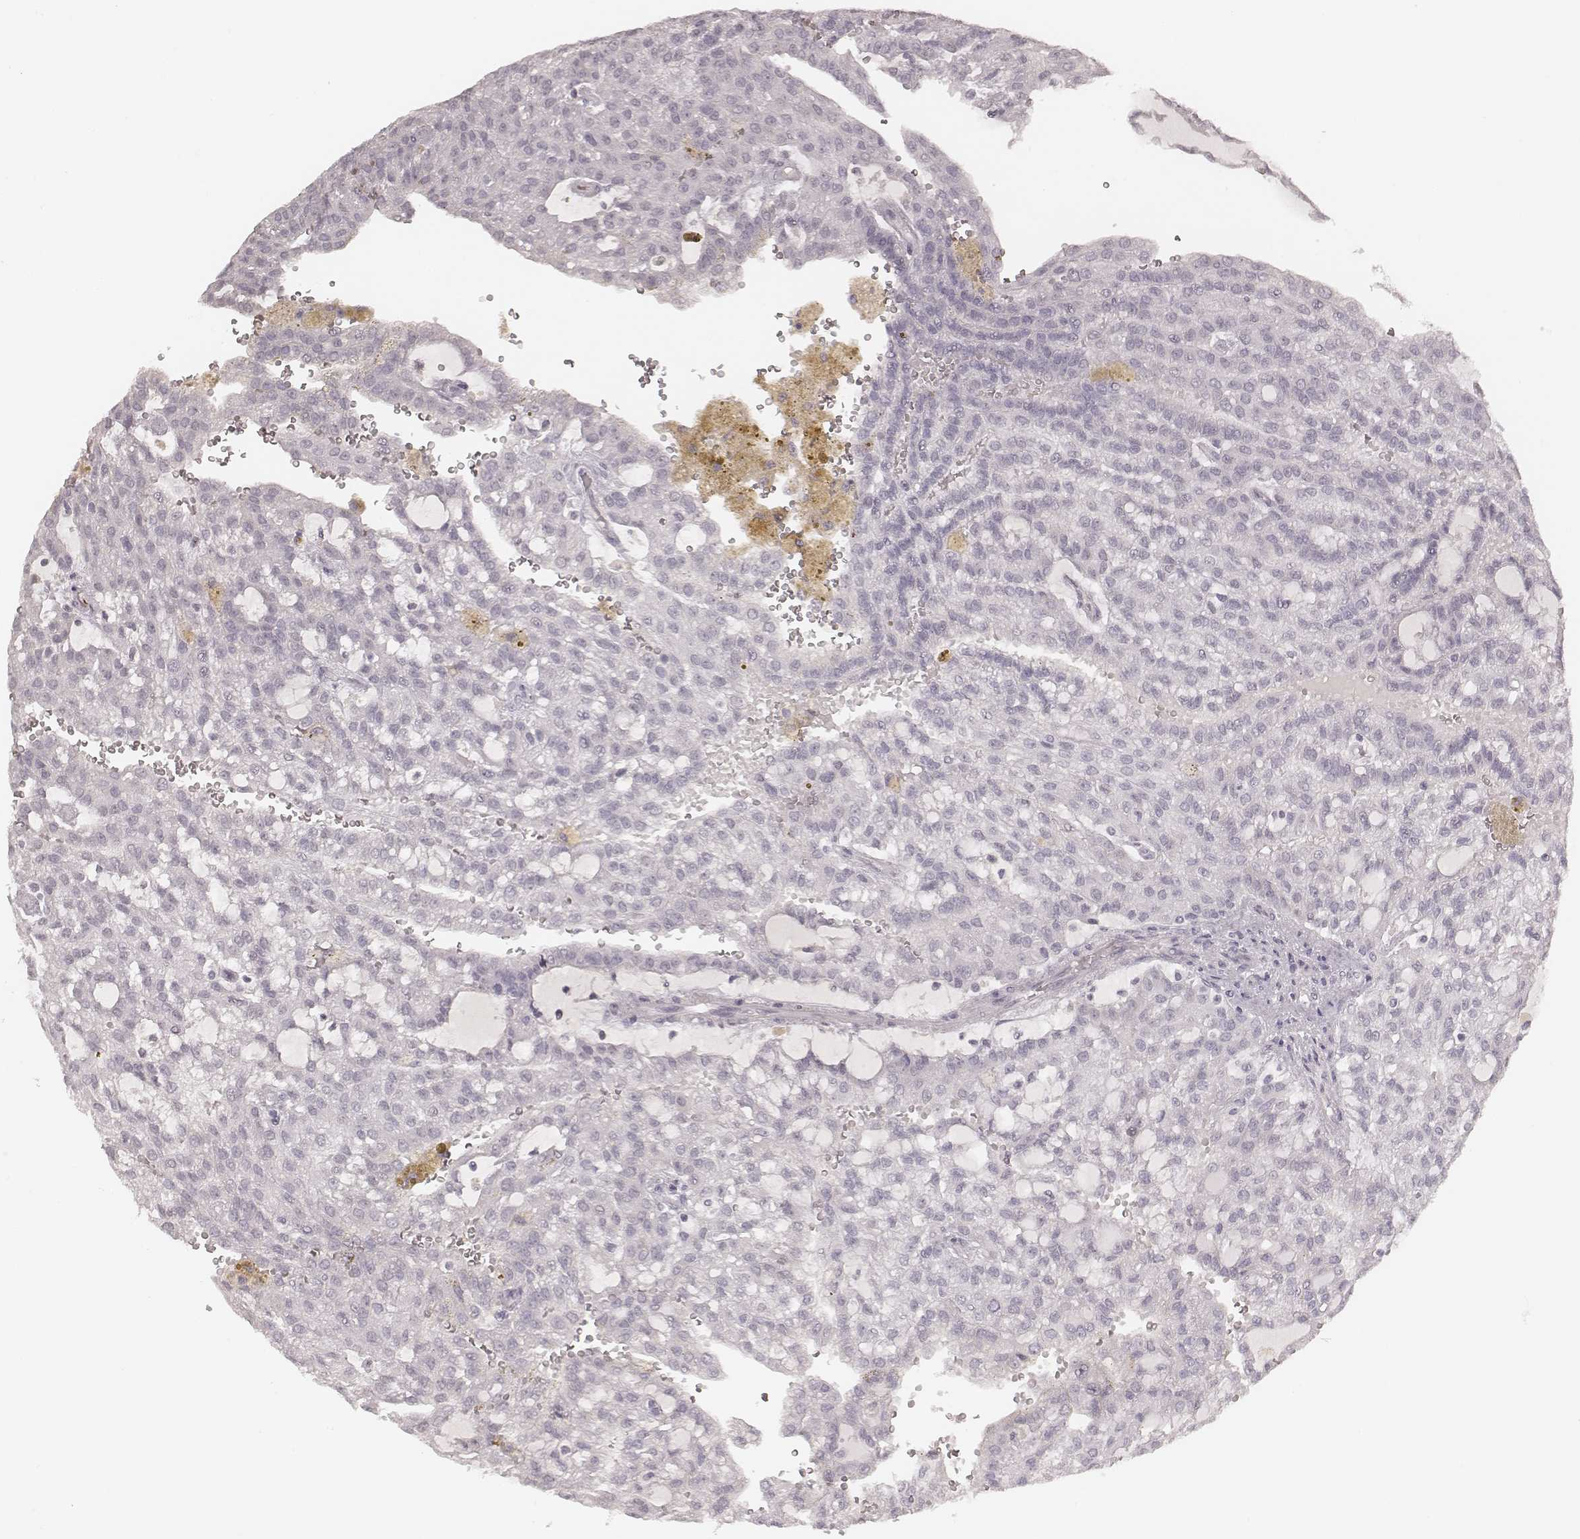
{"staining": {"intensity": "negative", "quantity": "none", "location": "none"}, "tissue": "renal cancer", "cell_type": "Tumor cells", "image_type": "cancer", "snomed": [{"axis": "morphology", "description": "Adenocarcinoma, NOS"}, {"axis": "topography", "description": "Kidney"}], "caption": "Tumor cells show no significant protein staining in renal cancer (adenocarcinoma).", "gene": "MSX1", "patient": {"sex": "male", "age": 63}}